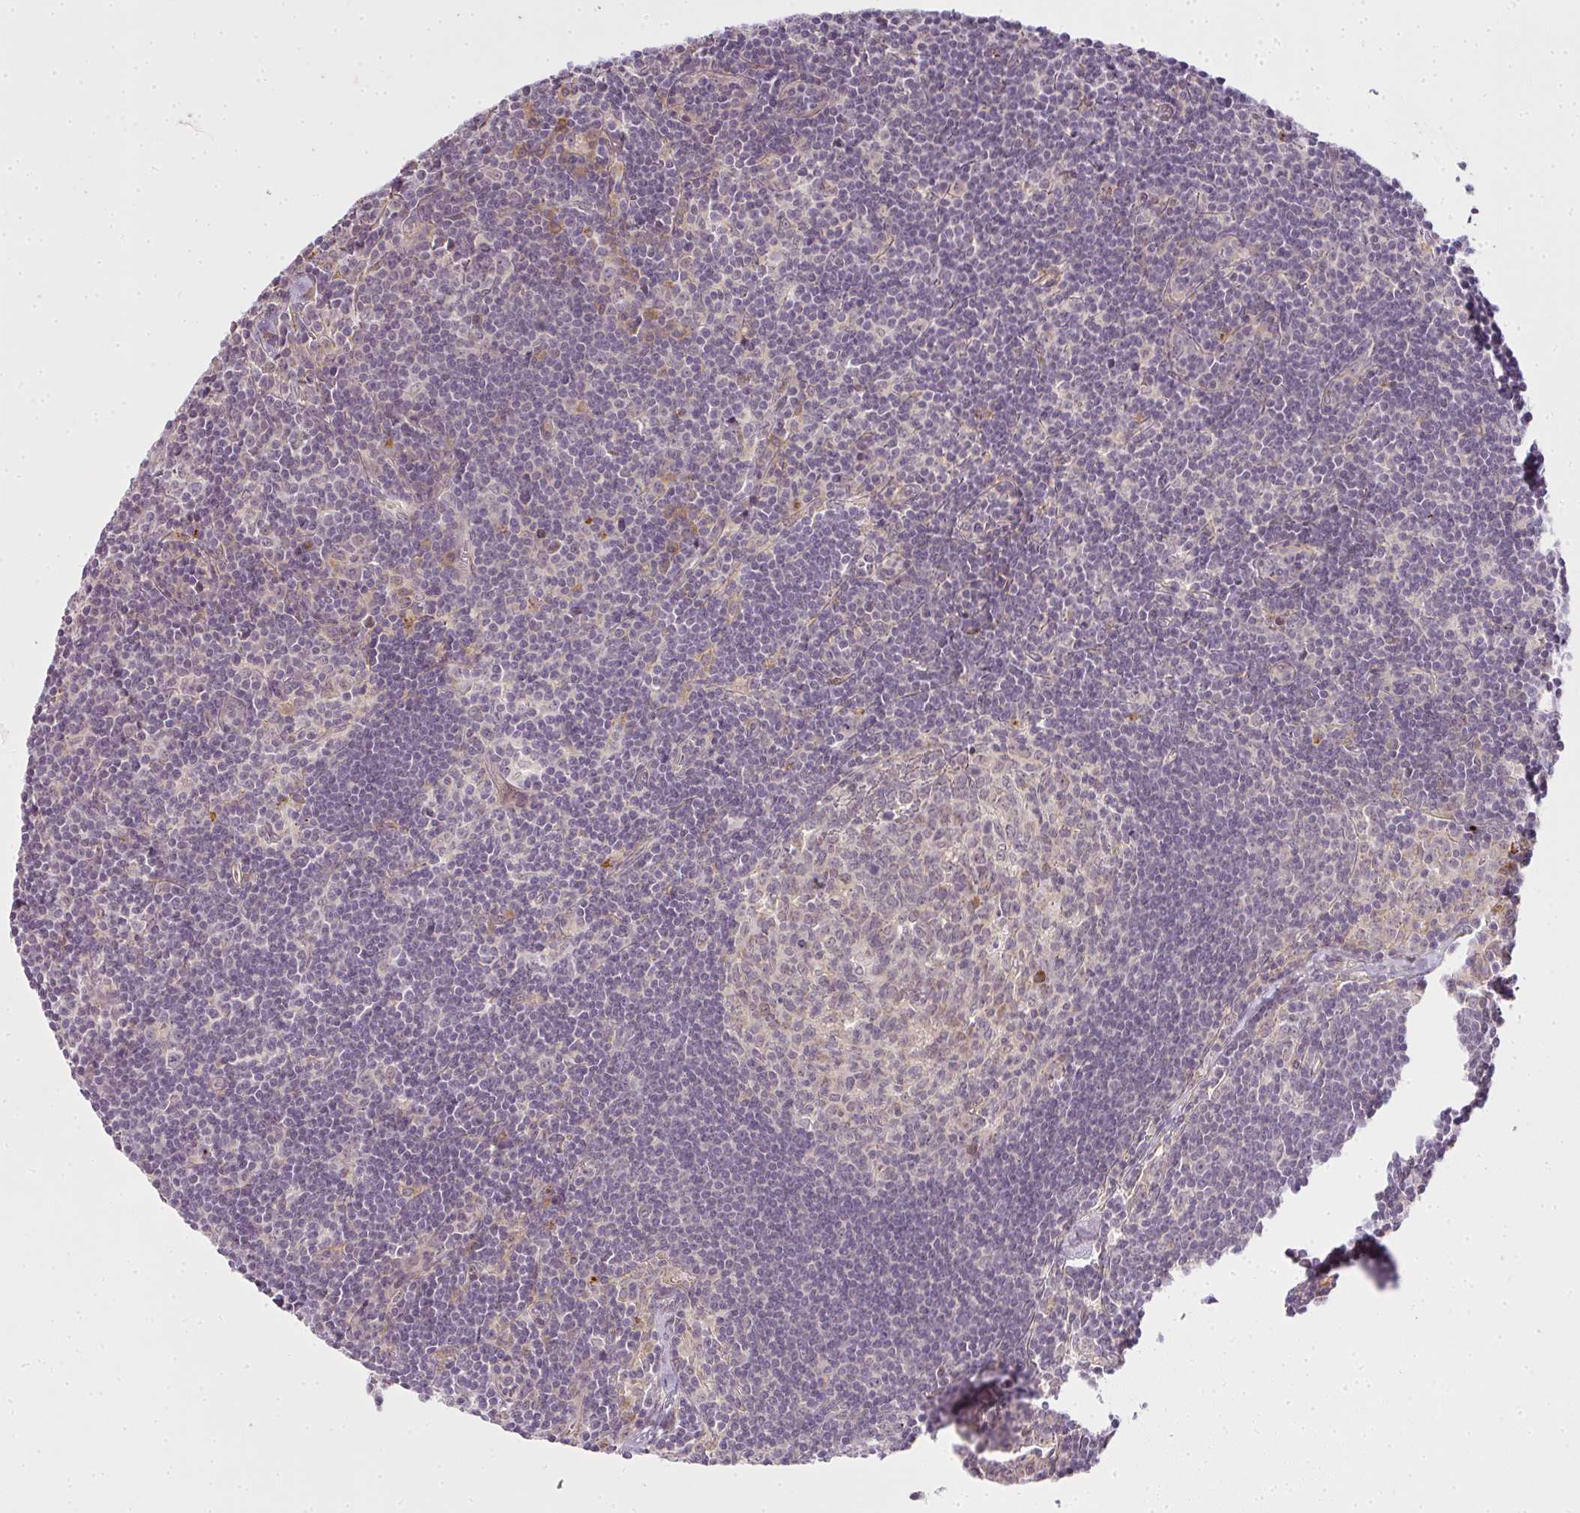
{"staining": {"intensity": "weak", "quantity": "25%-75%", "location": "cytoplasmic/membranous"}, "tissue": "lymph node", "cell_type": "Germinal center cells", "image_type": "normal", "snomed": [{"axis": "morphology", "description": "Normal tissue, NOS"}, {"axis": "topography", "description": "Lymph node"}], "caption": "Immunohistochemistry (DAB (3,3'-diaminobenzidine)) staining of unremarkable human lymph node demonstrates weak cytoplasmic/membranous protein positivity in about 25%-75% of germinal center cells.", "gene": "MED19", "patient": {"sex": "female", "age": 29}}